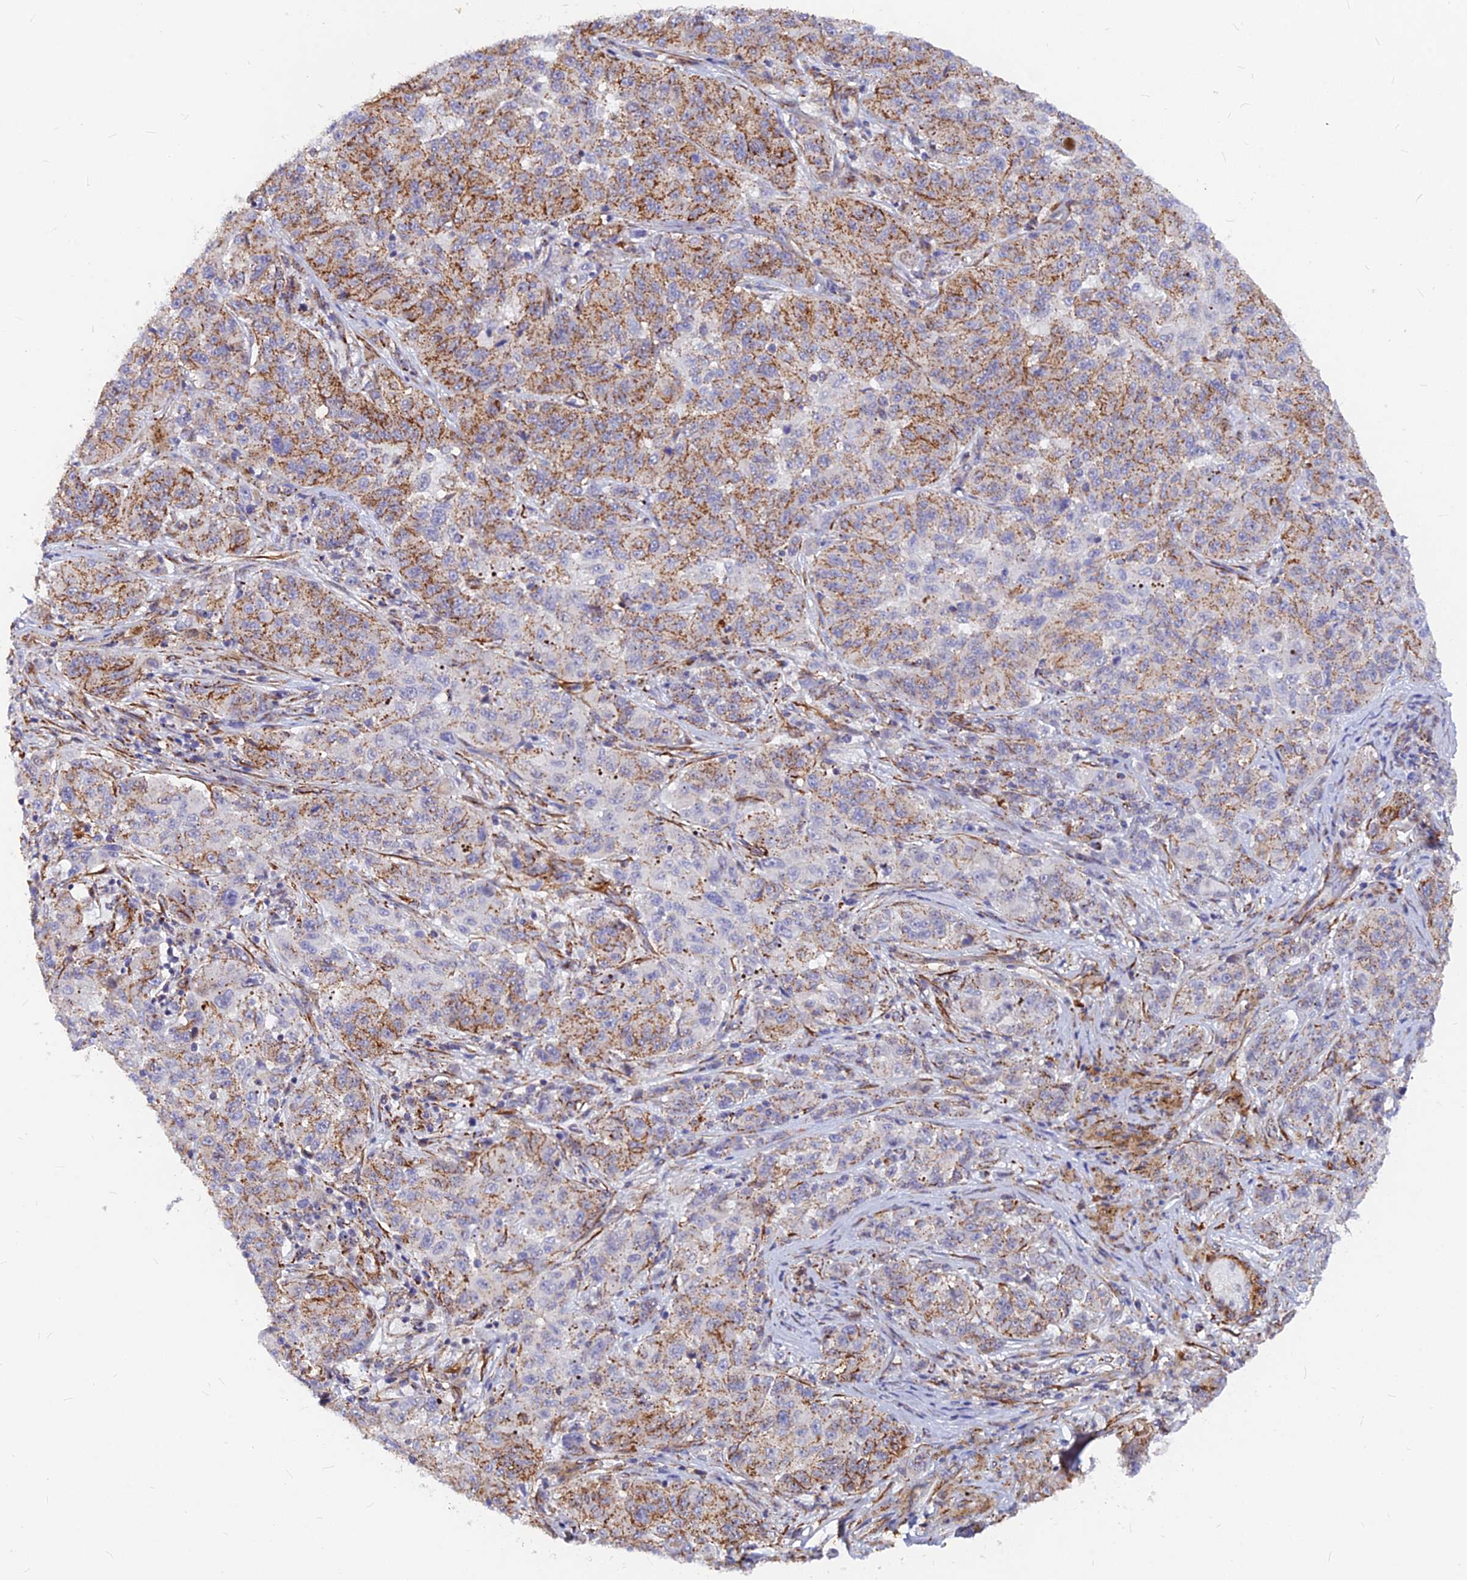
{"staining": {"intensity": "moderate", "quantity": "25%-75%", "location": "cytoplasmic/membranous"}, "tissue": "melanoma", "cell_type": "Tumor cells", "image_type": "cancer", "snomed": [{"axis": "morphology", "description": "Malignant melanoma, NOS"}, {"axis": "topography", "description": "Skin"}], "caption": "Moderate cytoplasmic/membranous positivity for a protein is appreciated in about 25%-75% of tumor cells of malignant melanoma using IHC.", "gene": "VSTM2L", "patient": {"sex": "male", "age": 53}}